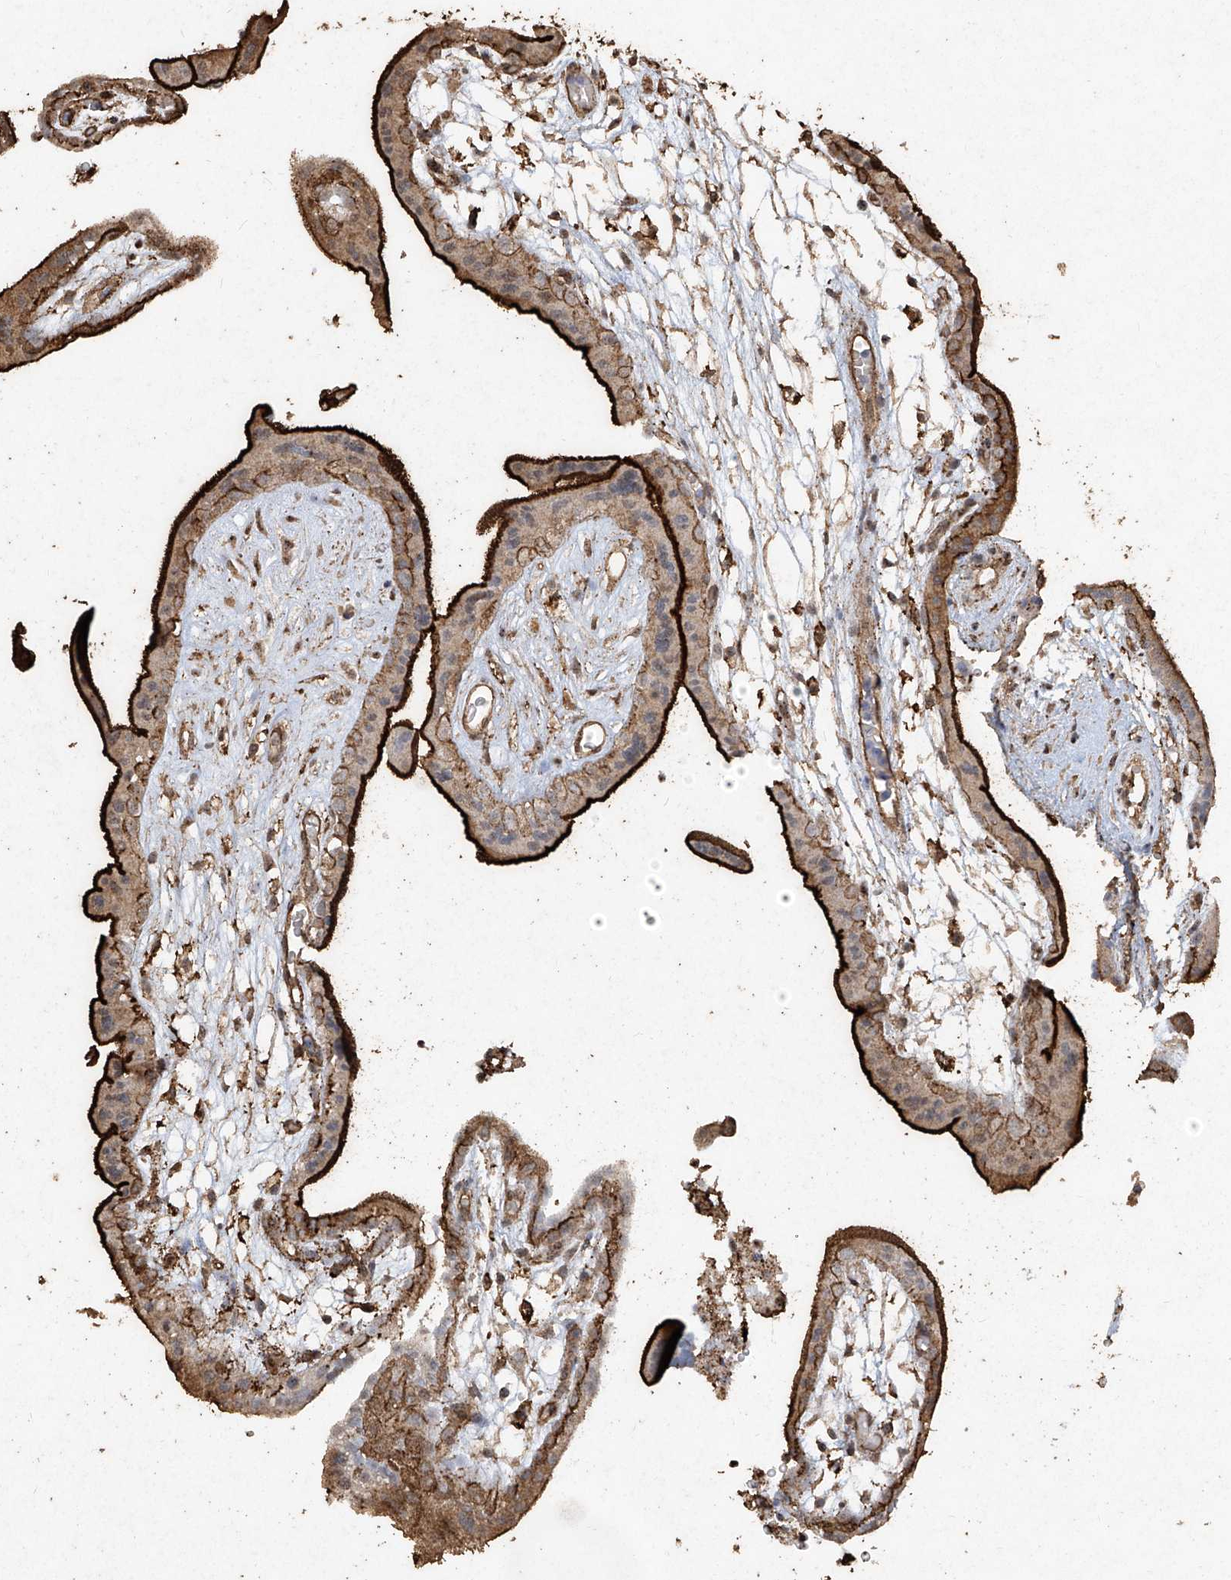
{"staining": {"intensity": "strong", "quantity": ">75%", "location": "cytoplasmic/membranous"}, "tissue": "placenta", "cell_type": "Trophoblastic cells", "image_type": "normal", "snomed": [{"axis": "morphology", "description": "Normal tissue, NOS"}, {"axis": "topography", "description": "Placenta"}], "caption": "DAB immunohistochemical staining of unremarkable human placenta reveals strong cytoplasmic/membranous protein positivity in approximately >75% of trophoblastic cells. Using DAB (3,3'-diaminobenzidine) (brown) and hematoxylin (blue) stains, captured at high magnification using brightfield microscopy.", "gene": "ERBB3", "patient": {"sex": "female", "age": 18}}